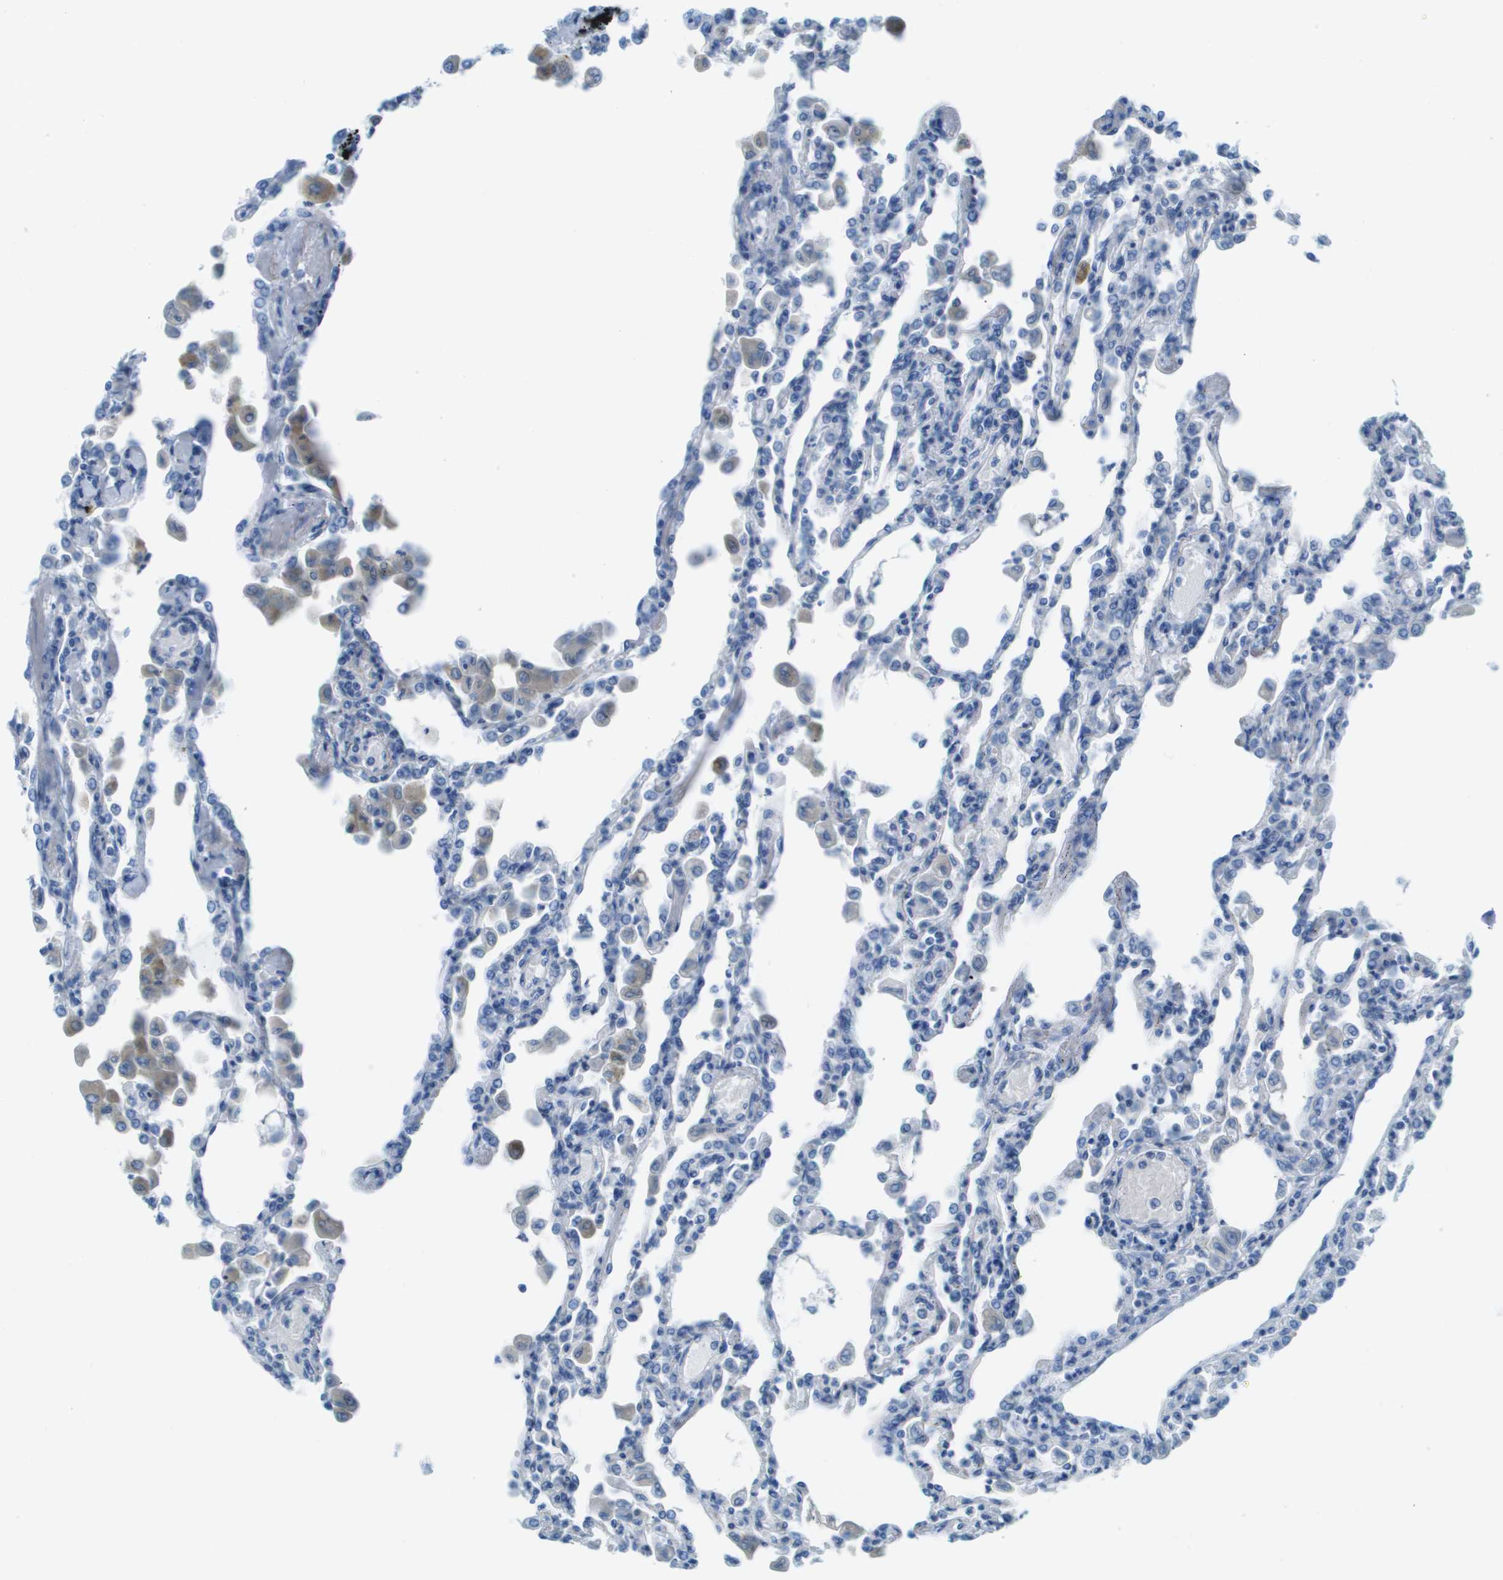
{"staining": {"intensity": "negative", "quantity": "none", "location": "none"}, "tissue": "lung", "cell_type": "Alveolar cells", "image_type": "normal", "snomed": [{"axis": "morphology", "description": "Normal tissue, NOS"}, {"axis": "topography", "description": "Bronchus"}, {"axis": "topography", "description": "Lung"}], "caption": "Lung stained for a protein using immunohistochemistry (IHC) exhibits no positivity alveolar cells.", "gene": "CDHR2", "patient": {"sex": "female", "age": 49}}